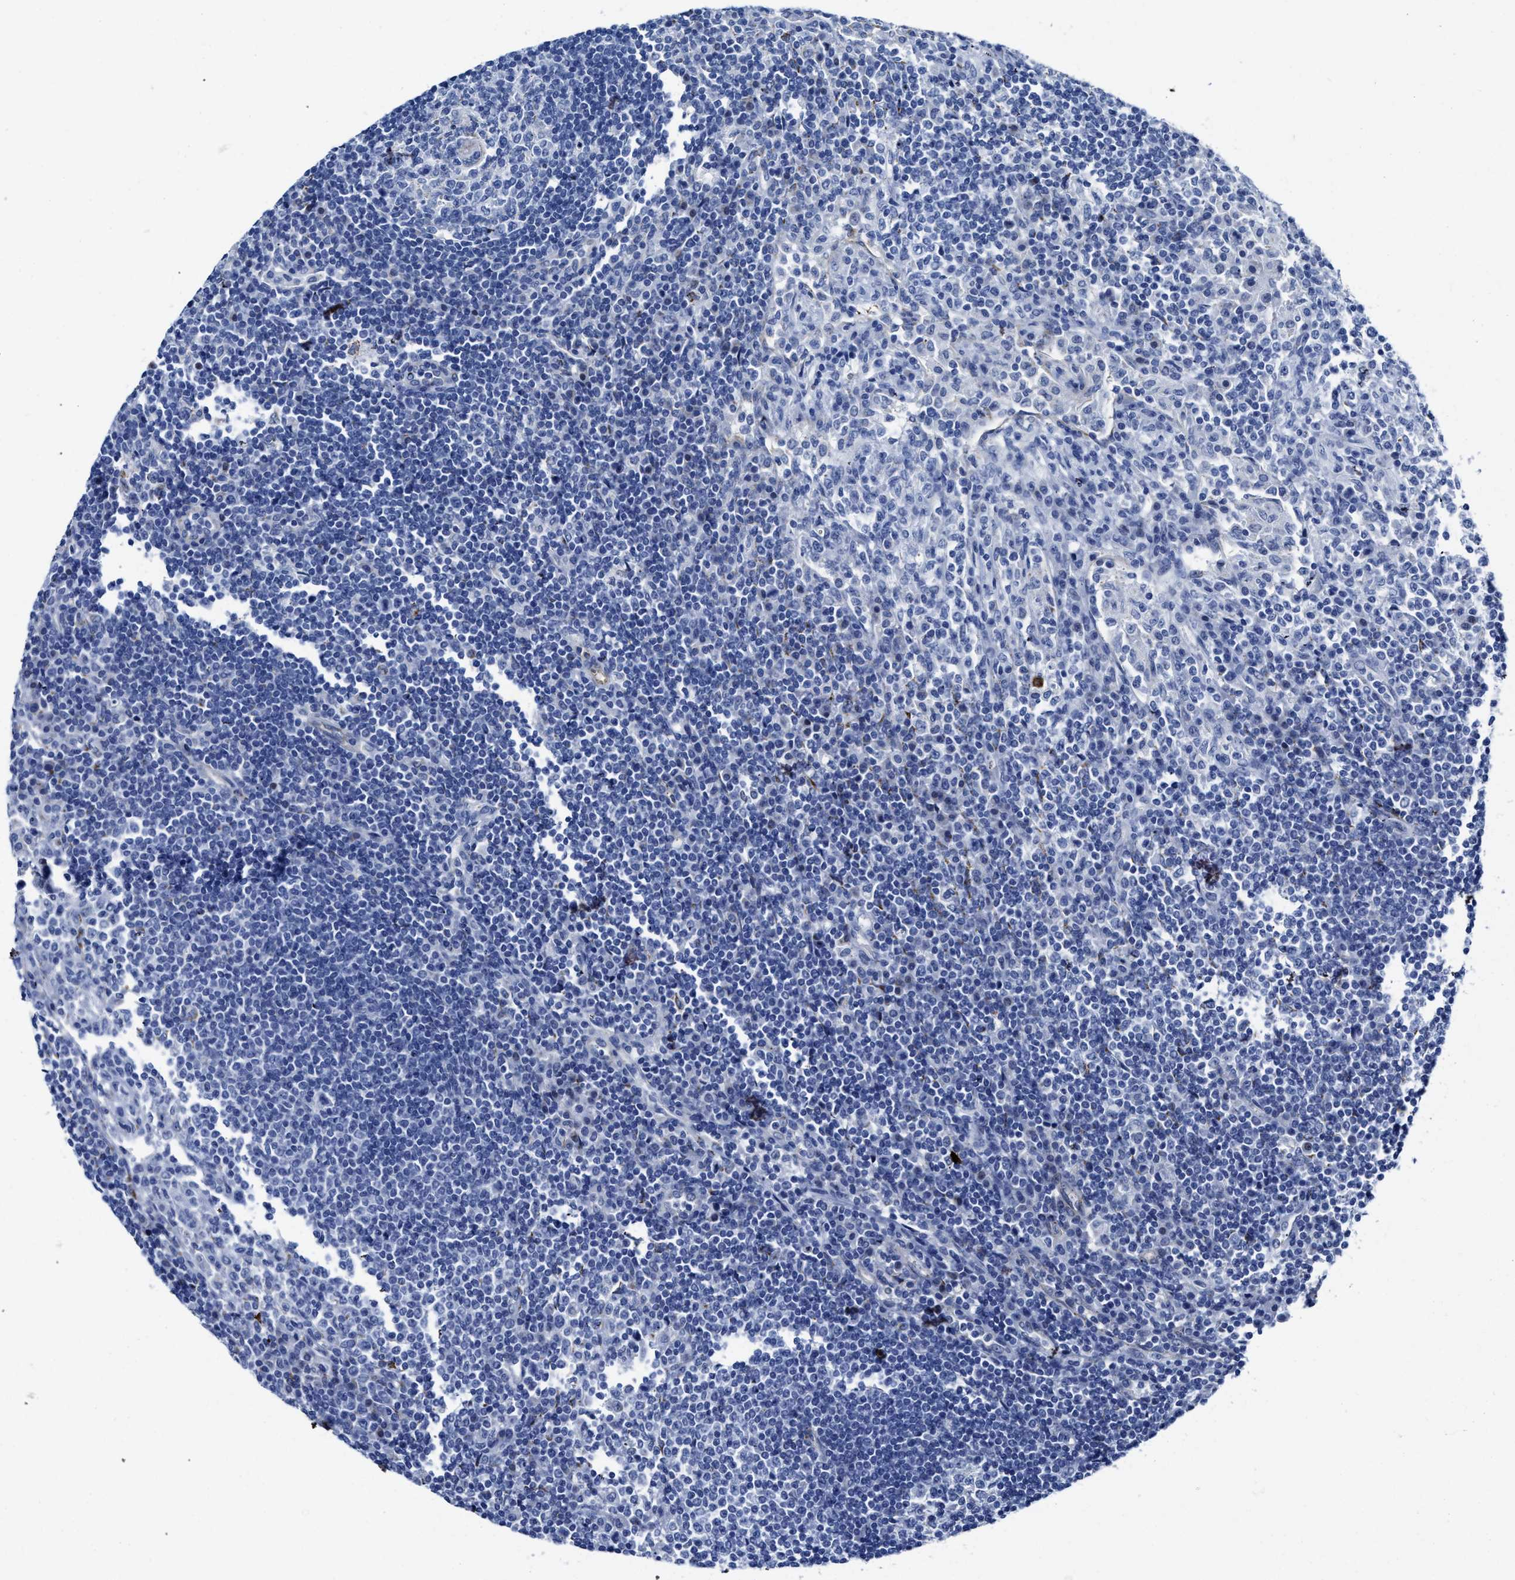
{"staining": {"intensity": "negative", "quantity": "none", "location": "none"}, "tissue": "lymph node", "cell_type": "Germinal center cells", "image_type": "normal", "snomed": [{"axis": "morphology", "description": "Normal tissue, NOS"}, {"axis": "topography", "description": "Lymph node"}], "caption": "A photomicrograph of lymph node stained for a protein shows no brown staining in germinal center cells. The staining is performed using DAB brown chromogen with nuclei counter-stained in using hematoxylin.", "gene": "KCNMB3", "patient": {"sex": "female", "age": 53}}